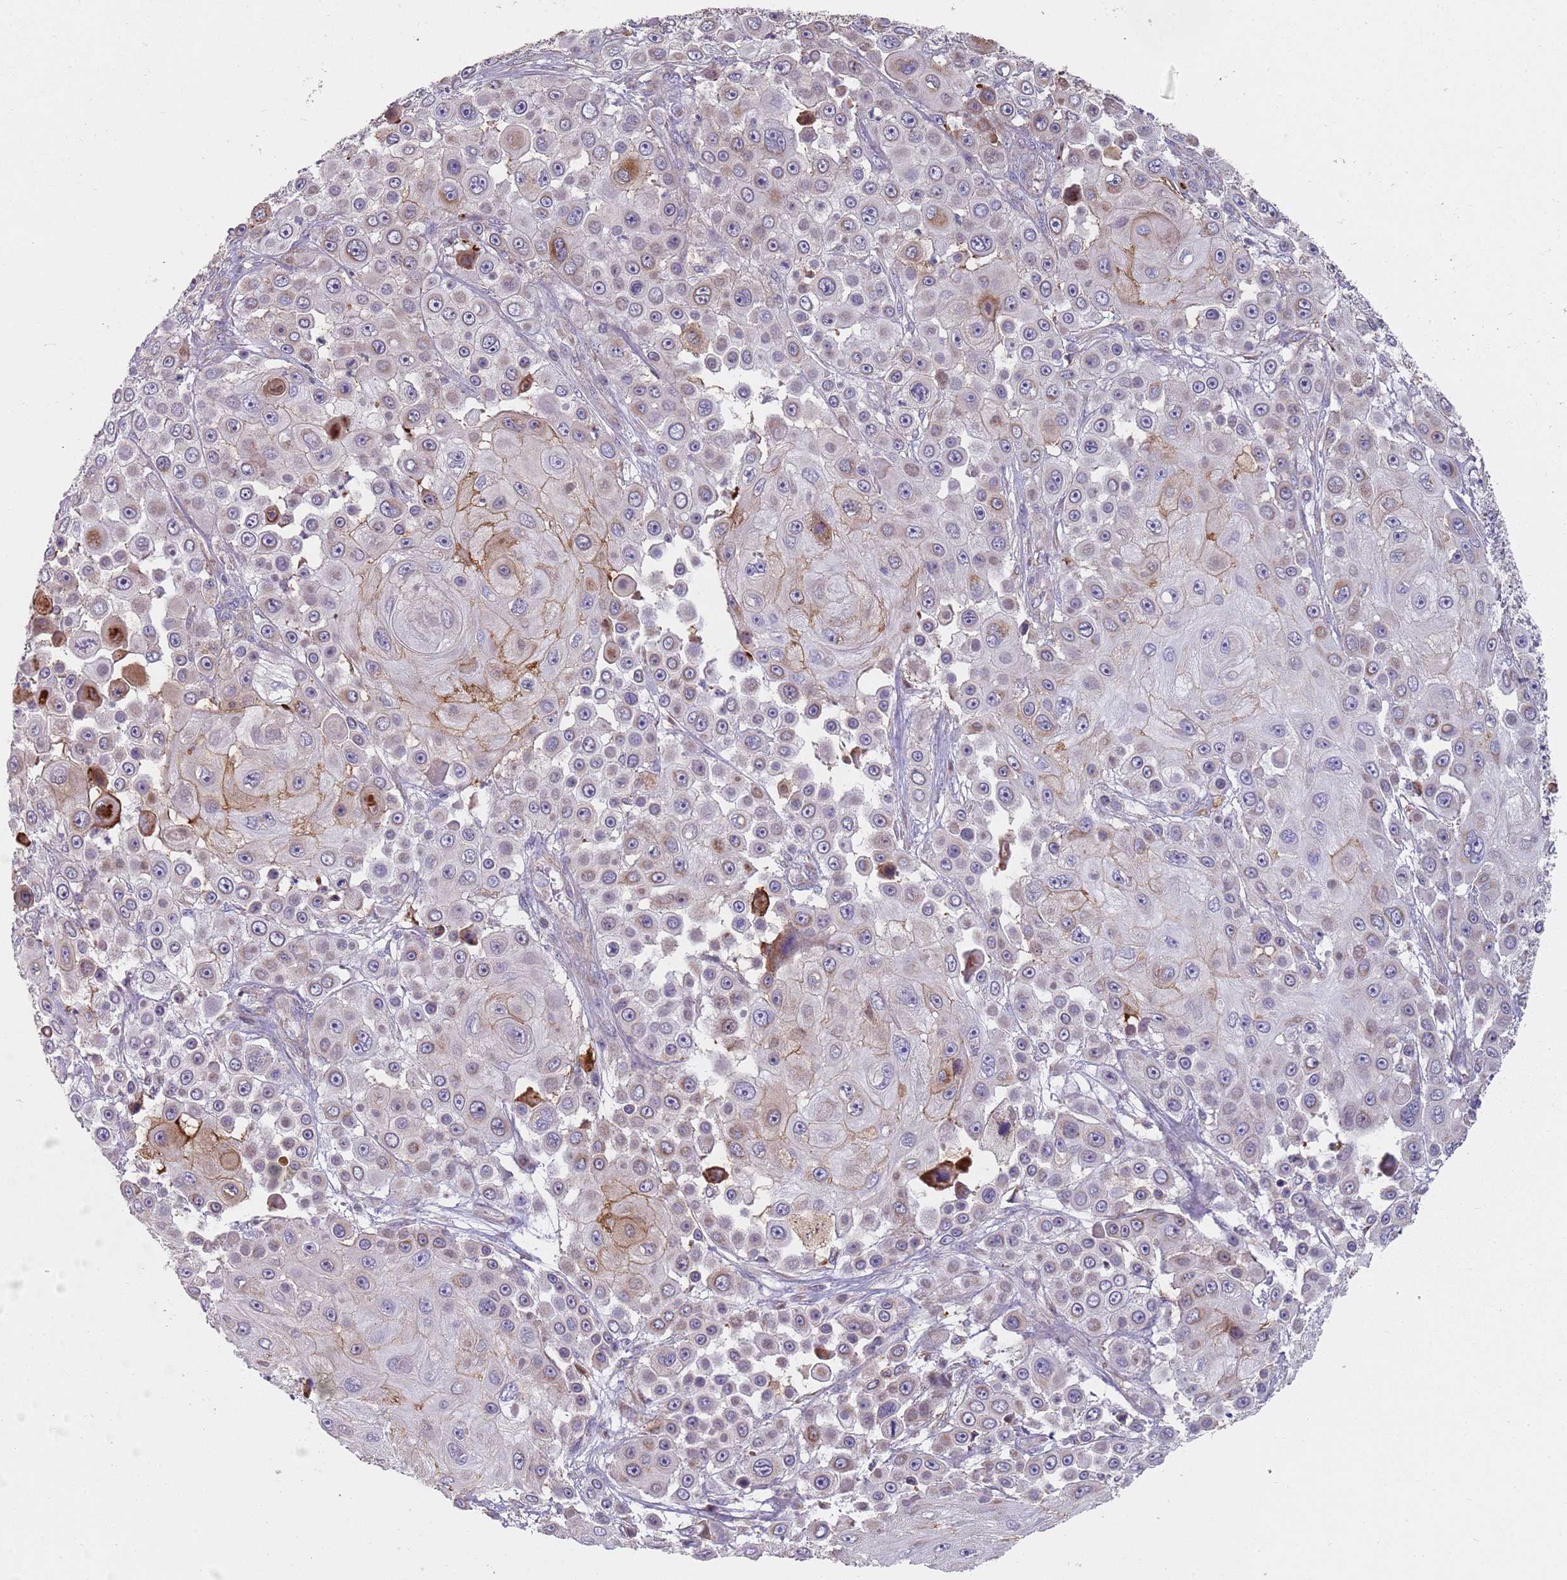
{"staining": {"intensity": "weak", "quantity": "<25%", "location": "cytoplasmic/membranous"}, "tissue": "skin cancer", "cell_type": "Tumor cells", "image_type": "cancer", "snomed": [{"axis": "morphology", "description": "Squamous cell carcinoma, NOS"}, {"axis": "topography", "description": "Skin"}], "caption": "Protein analysis of skin cancer (squamous cell carcinoma) demonstrates no significant positivity in tumor cells.", "gene": "GAS8", "patient": {"sex": "male", "age": 67}}